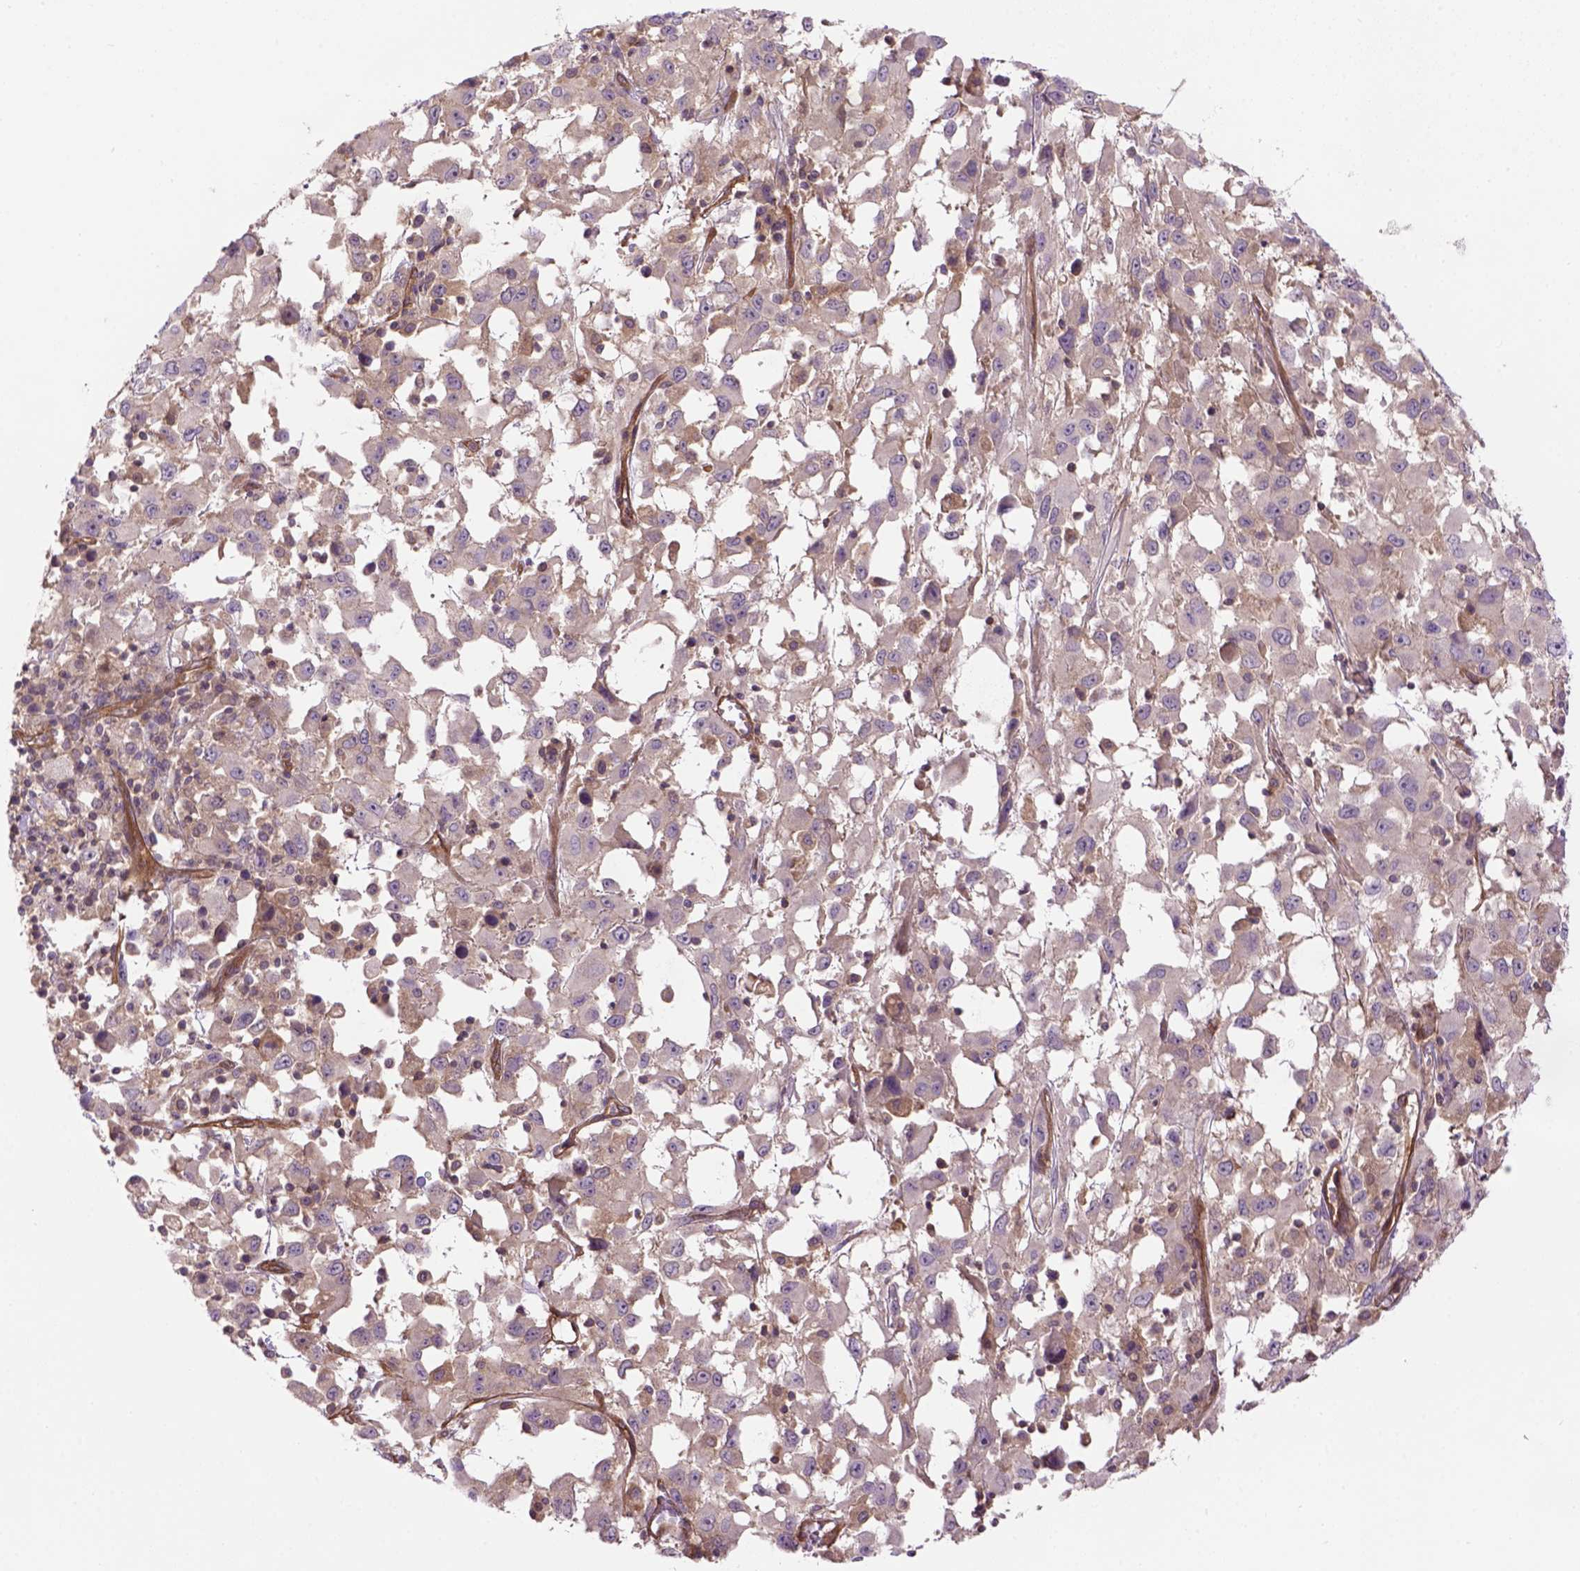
{"staining": {"intensity": "negative", "quantity": "none", "location": "none"}, "tissue": "melanoma", "cell_type": "Tumor cells", "image_type": "cancer", "snomed": [{"axis": "morphology", "description": "Malignant melanoma, Metastatic site"}, {"axis": "topography", "description": "Soft tissue"}], "caption": "Tumor cells show no significant positivity in melanoma. The staining is performed using DAB (3,3'-diaminobenzidine) brown chromogen with nuclei counter-stained in using hematoxylin.", "gene": "CASKIN2", "patient": {"sex": "male", "age": 50}}